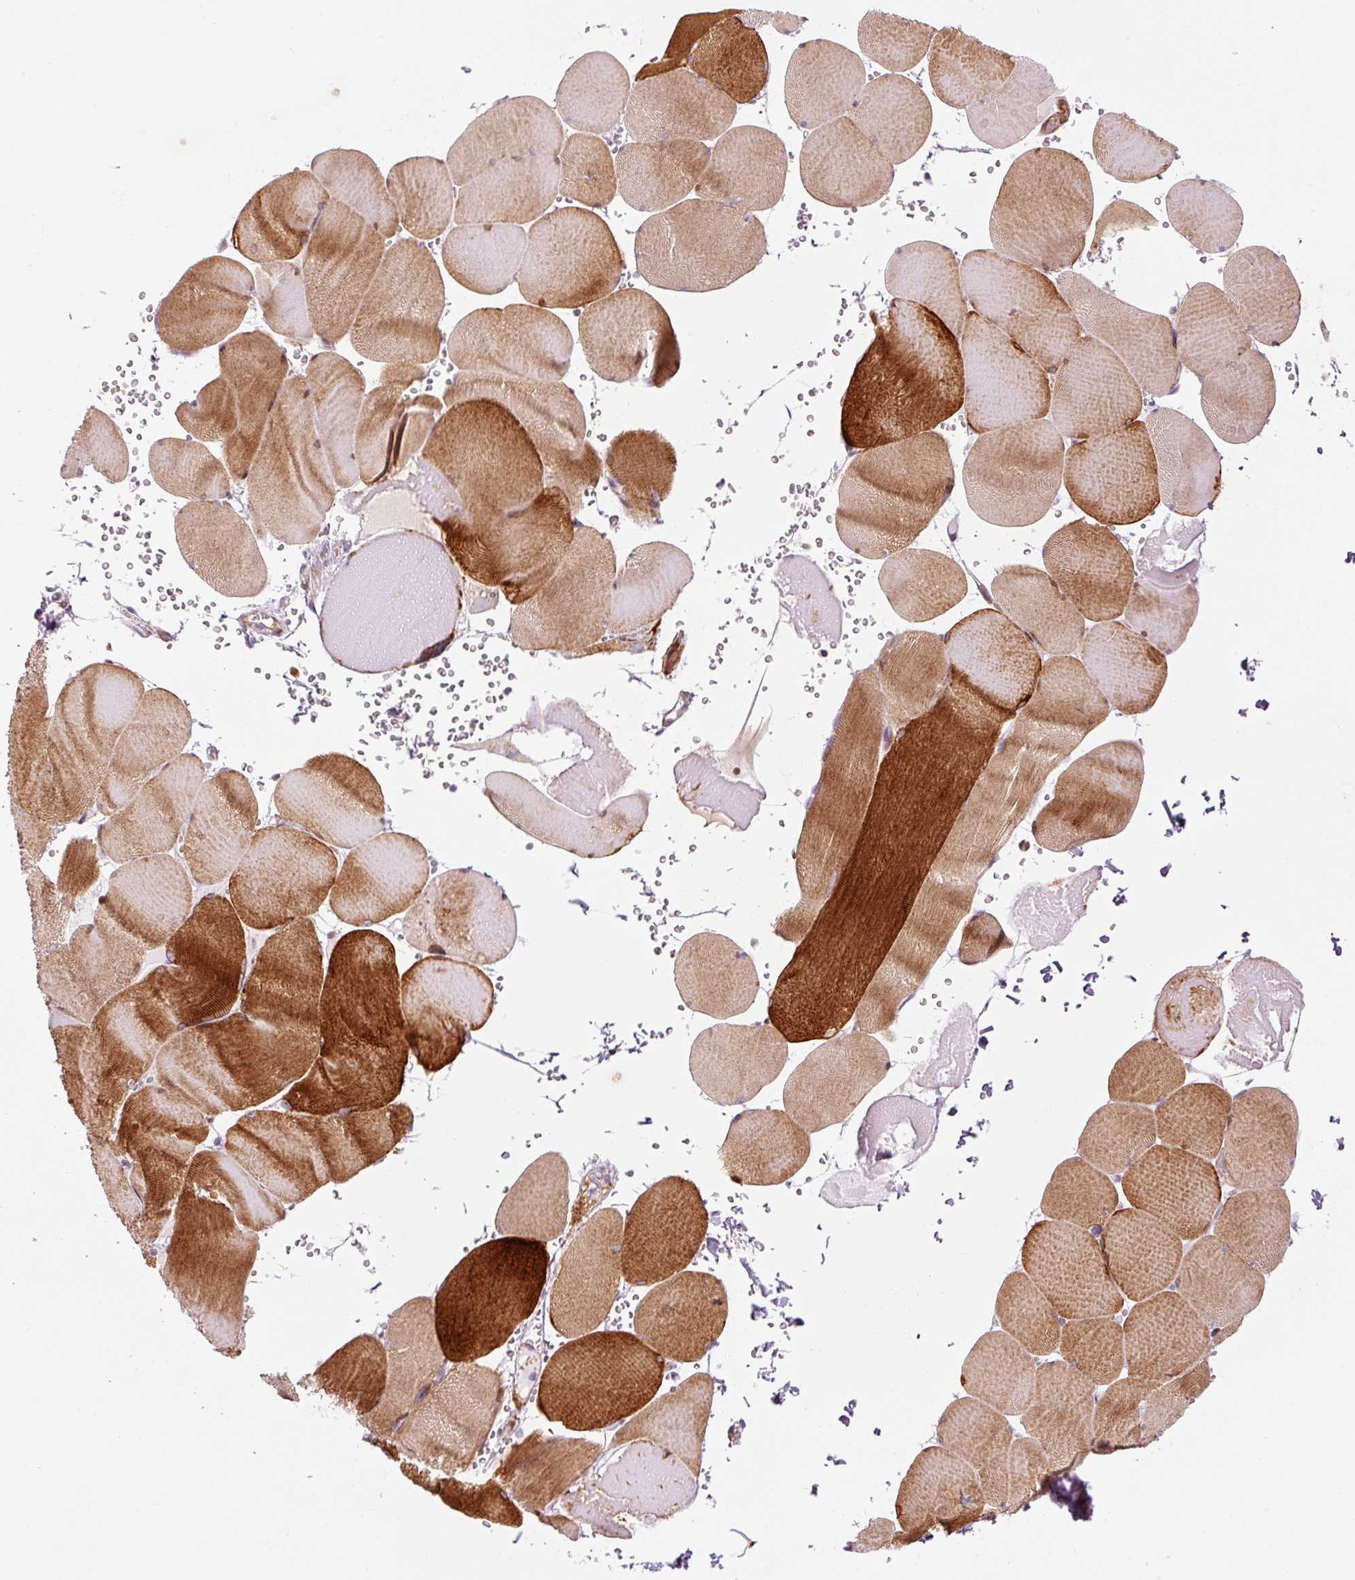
{"staining": {"intensity": "strong", "quantity": "25%-75%", "location": "cytoplasmic/membranous"}, "tissue": "skeletal muscle", "cell_type": "Myocytes", "image_type": "normal", "snomed": [{"axis": "morphology", "description": "Normal tissue, NOS"}, {"axis": "topography", "description": "Skeletal muscle"}, {"axis": "topography", "description": "Head-Neck"}], "caption": "IHC (DAB (3,3'-diaminobenzidine)) staining of benign human skeletal muscle demonstrates strong cytoplasmic/membranous protein staining in approximately 25%-75% of myocytes.", "gene": "ANKRD20A1", "patient": {"sex": "male", "age": 66}}